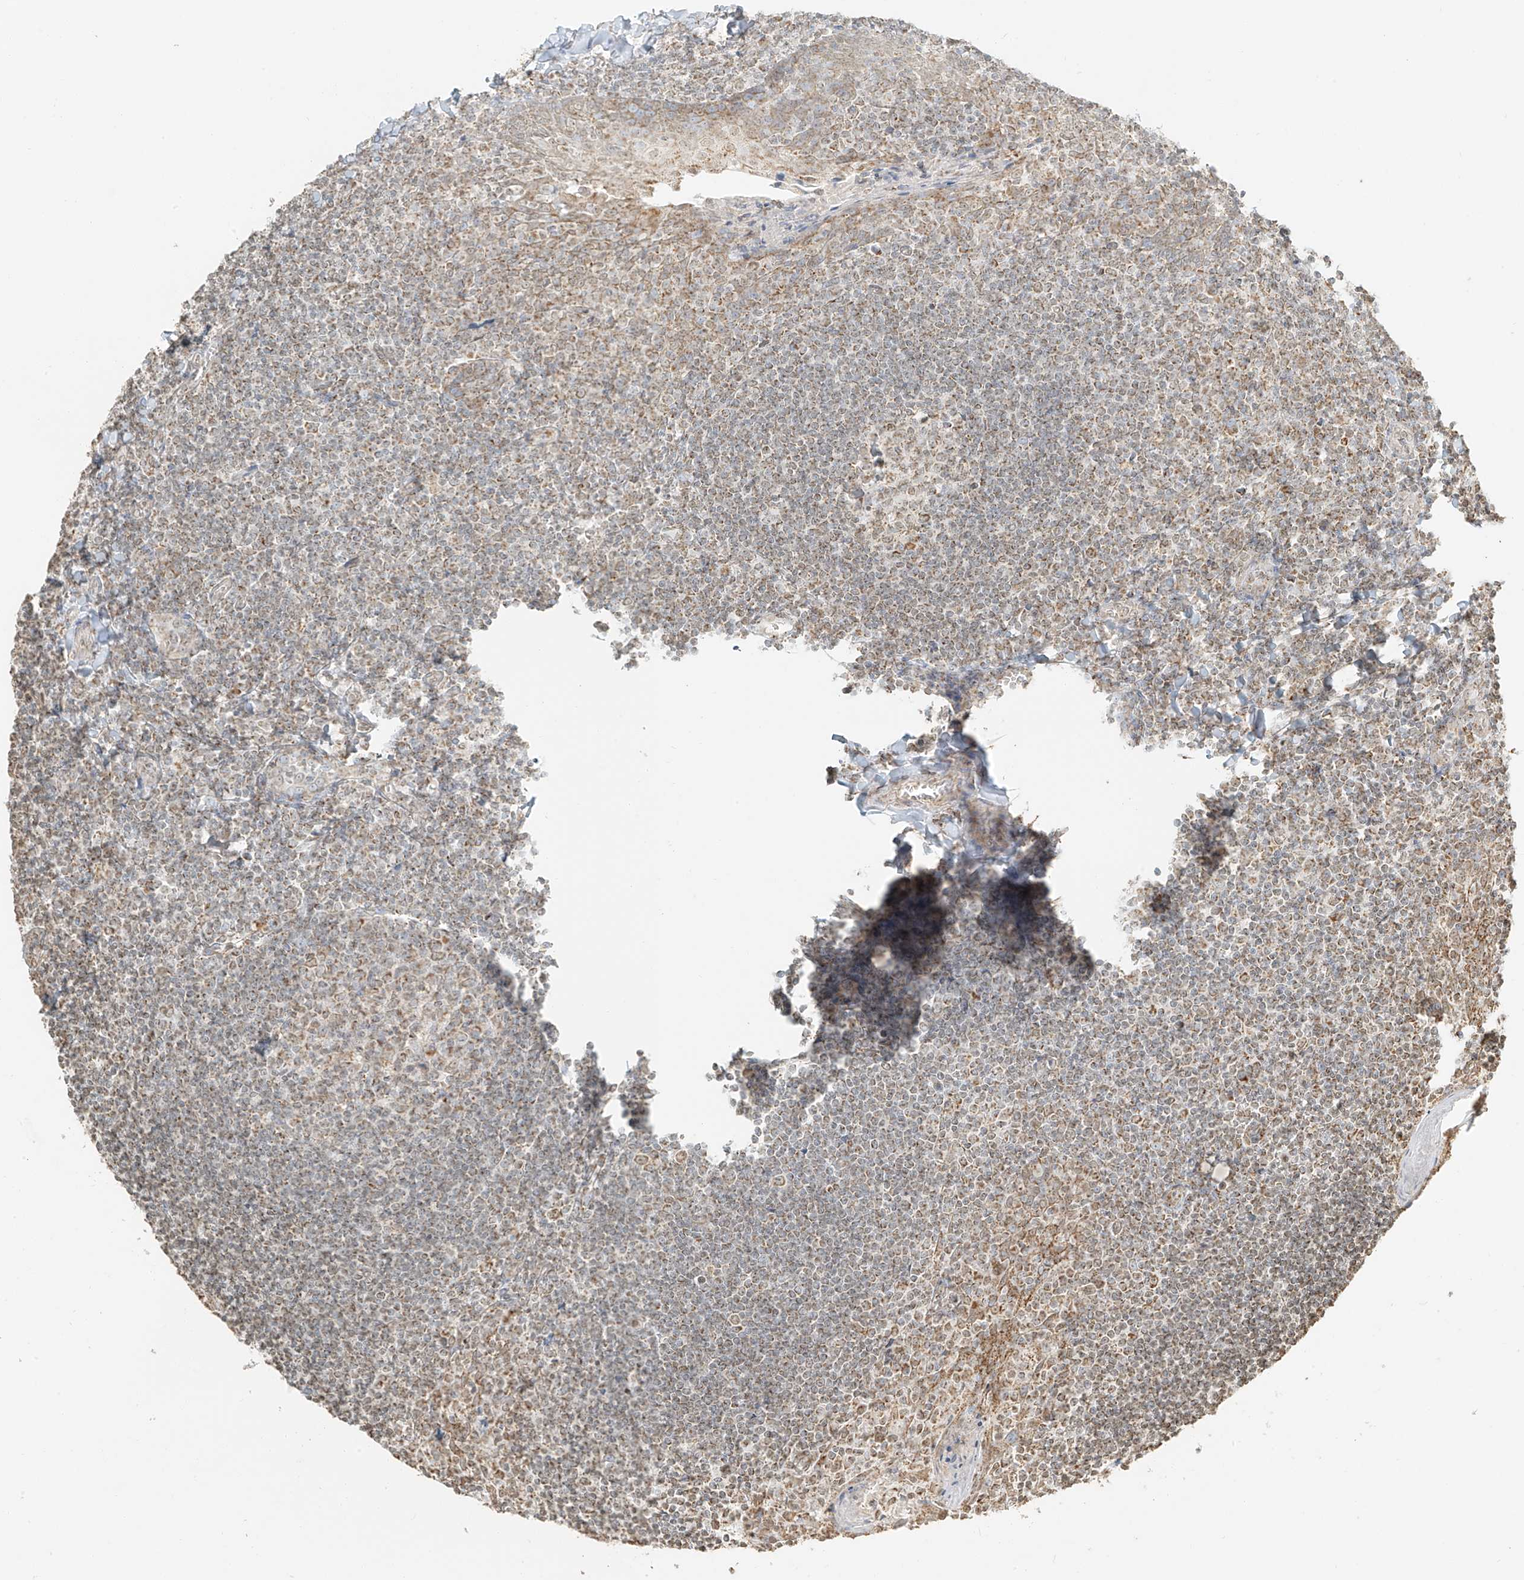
{"staining": {"intensity": "moderate", "quantity": "25%-75%", "location": "cytoplasmic/membranous"}, "tissue": "tonsil", "cell_type": "Germinal center cells", "image_type": "normal", "snomed": [{"axis": "morphology", "description": "Normal tissue, NOS"}, {"axis": "topography", "description": "Tonsil"}], "caption": "Approximately 25%-75% of germinal center cells in normal human tonsil demonstrate moderate cytoplasmic/membranous protein expression as visualized by brown immunohistochemical staining.", "gene": "MIPEP", "patient": {"sex": "male", "age": 27}}